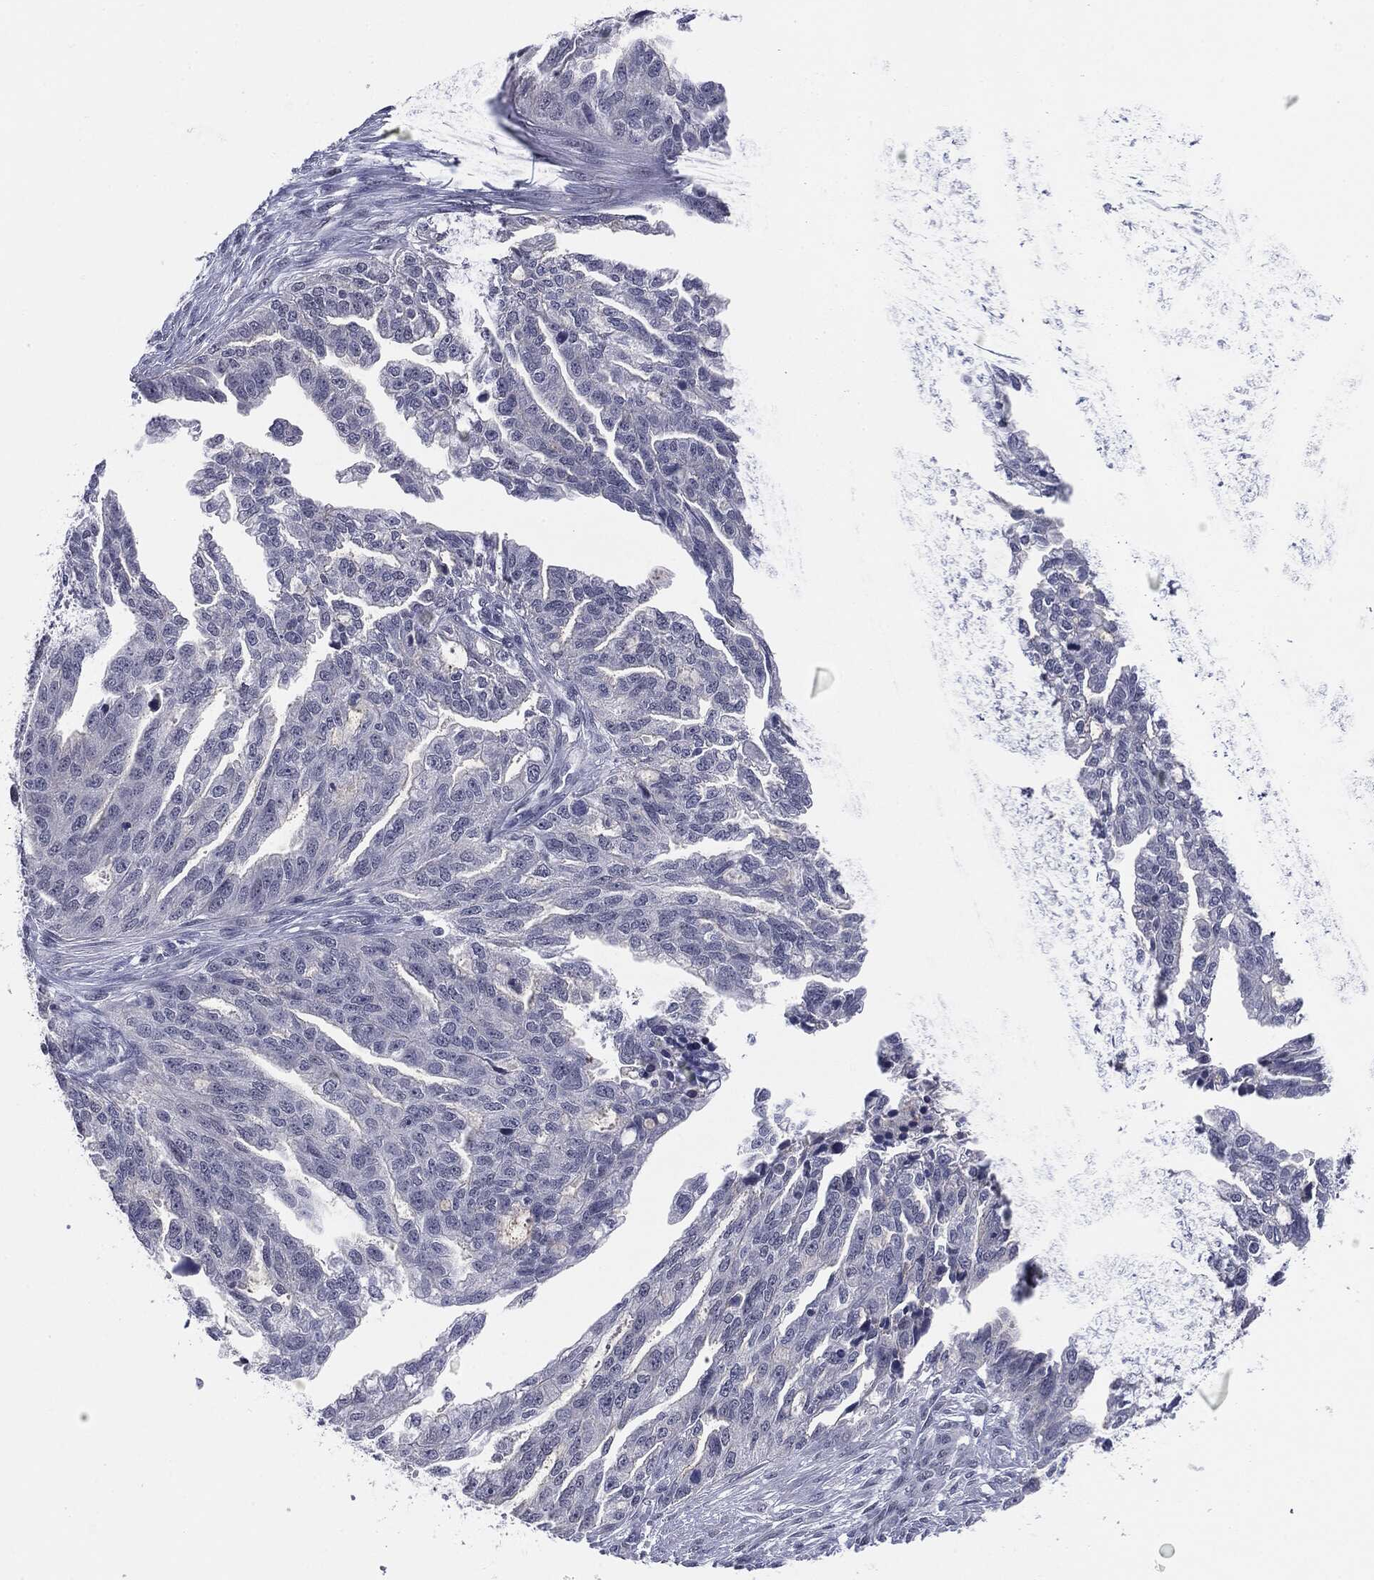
{"staining": {"intensity": "negative", "quantity": "none", "location": "none"}, "tissue": "ovarian cancer", "cell_type": "Tumor cells", "image_type": "cancer", "snomed": [{"axis": "morphology", "description": "Cystadenocarcinoma, serous, NOS"}, {"axis": "topography", "description": "Ovary"}], "caption": "A histopathology image of human ovarian cancer is negative for staining in tumor cells.", "gene": "SLC5A5", "patient": {"sex": "female", "age": 51}}